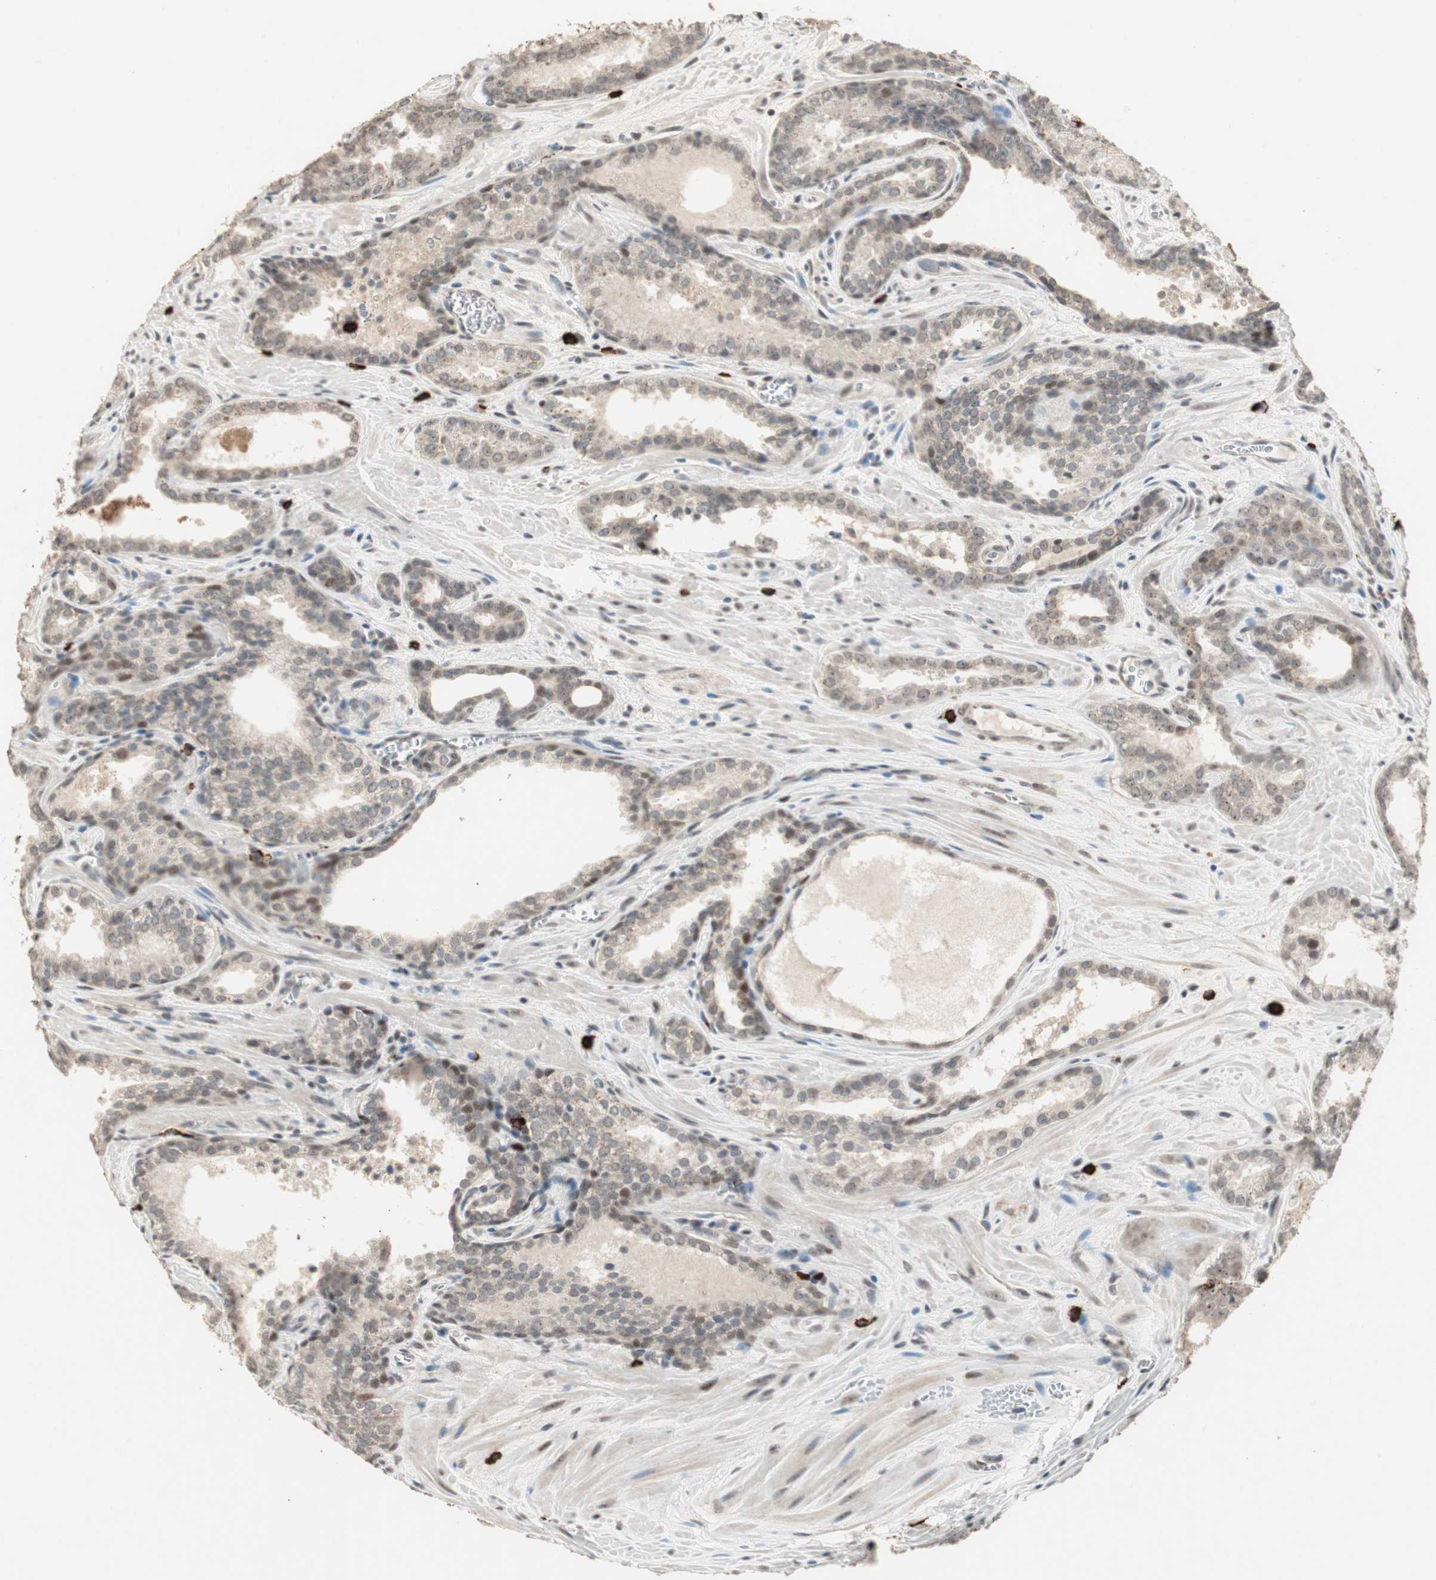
{"staining": {"intensity": "weak", "quantity": ">75%", "location": "nuclear"}, "tissue": "prostate cancer", "cell_type": "Tumor cells", "image_type": "cancer", "snomed": [{"axis": "morphology", "description": "Adenocarcinoma, Low grade"}, {"axis": "topography", "description": "Prostate"}], "caption": "Immunohistochemistry (IHC) staining of adenocarcinoma (low-grade) (prostate), which displays low levels of weak nuclear expression in about >75% of tumor cells indicating weak nuclear protein staining. The staining was performed using DAB (brown) for protein detection and nuclei were counterstained in hematoxylin (blue).", "gene": "ETV4", "patient": {"sex": "male", "age": 60}}